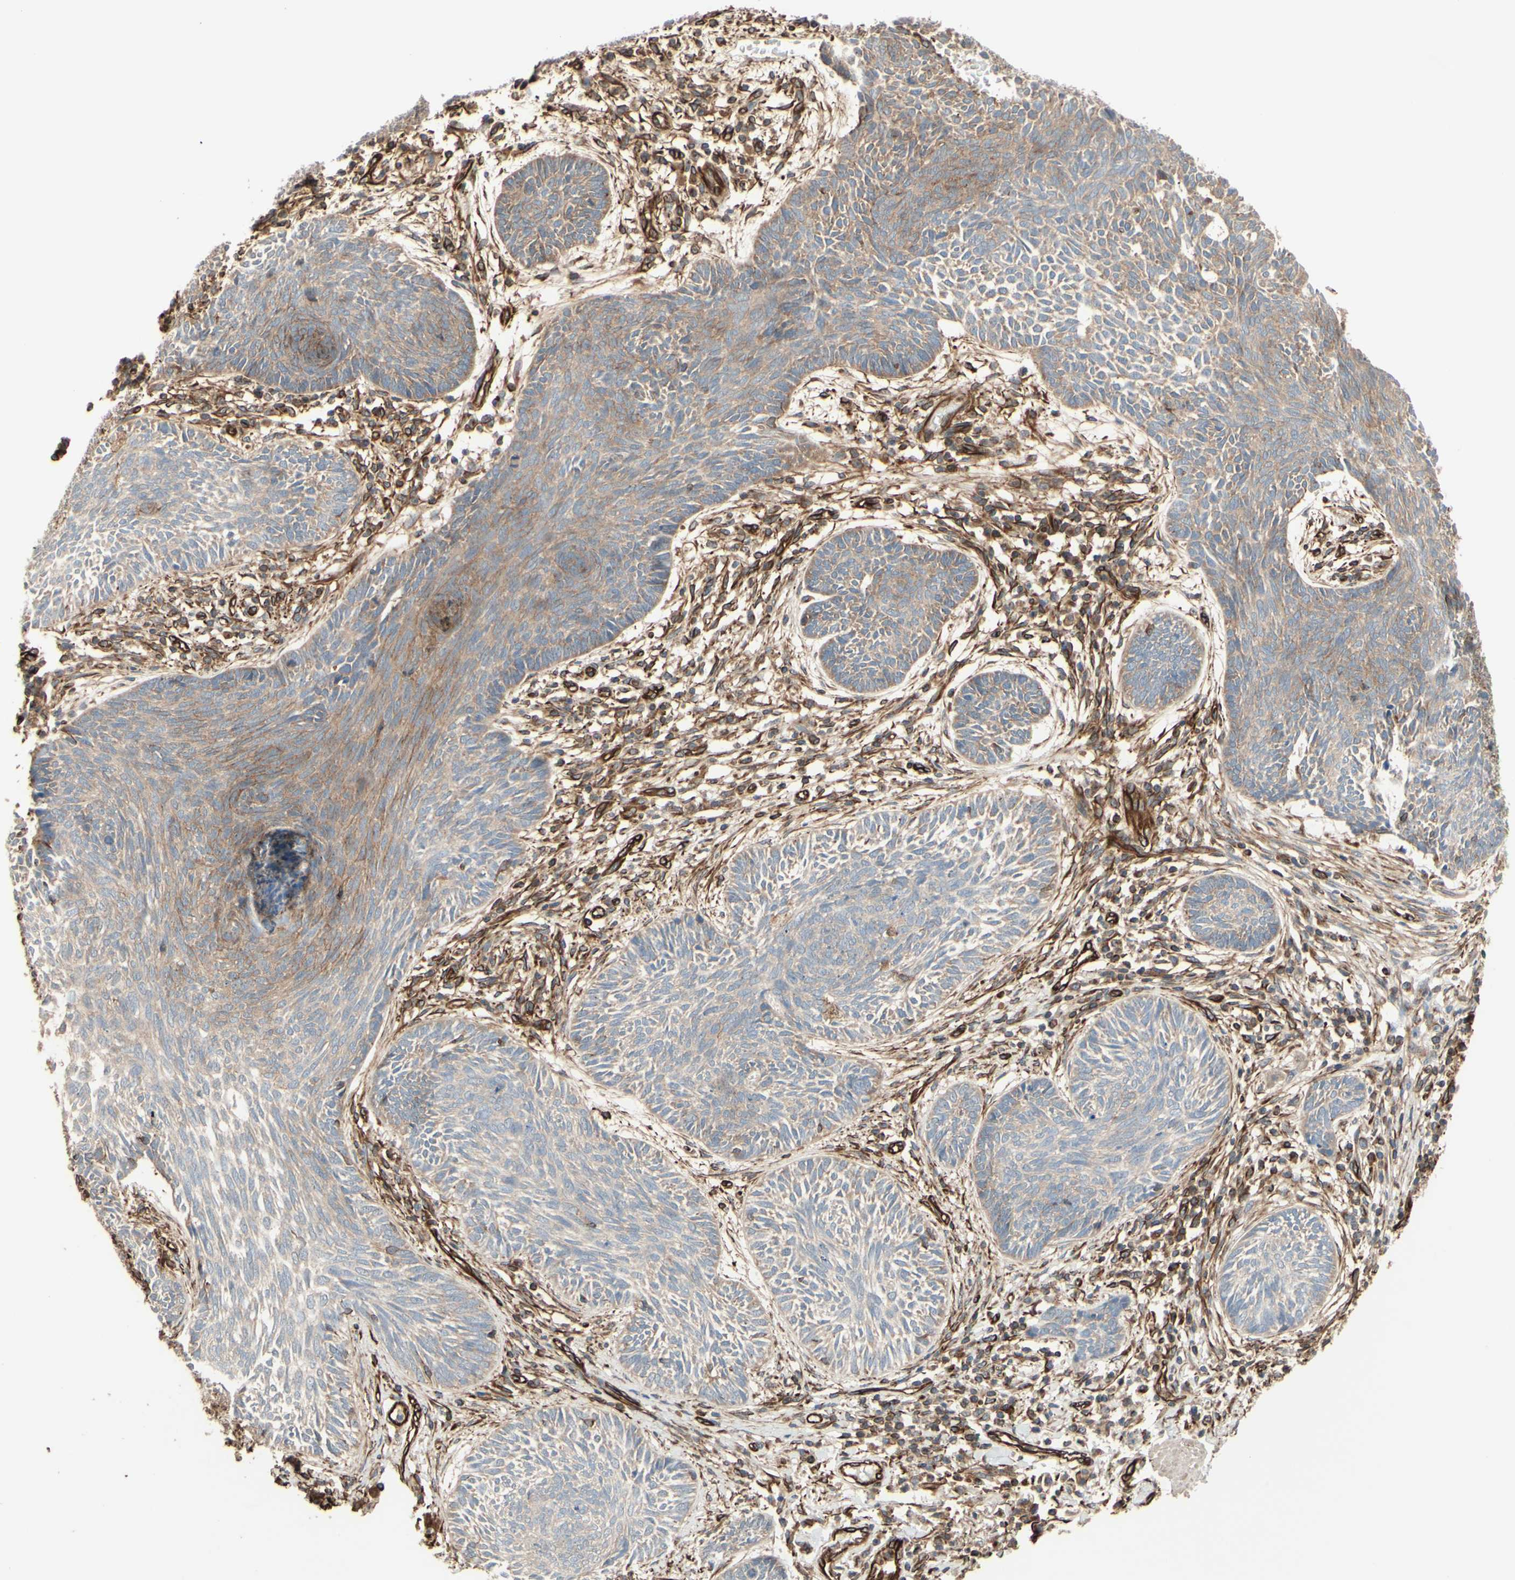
{"staining": {"intensity": "weak", "quantity": "25%-75%", "location": "cytoplasmic/membranous"}, "tissue": "skin cancer", "cell_type": "Tumor cells", "image_type": "cancer", "snomed": [{"axis": "morphology", "description": "Papilloma, NOS"}, {"axis": "morphology", "description": "Basal cell carcinoma"}, {"axis": "topography", "description": "Skin"}], "caption": "Protein expression analysis of papilloma (skin) exhibits weak cytoplasmic/membranous staining in approximately 25%-75% of tumor cells. Nuclei are stained in blue.", "gene": "TRAF2", "patient": {"sex": "male", "age": 87}}